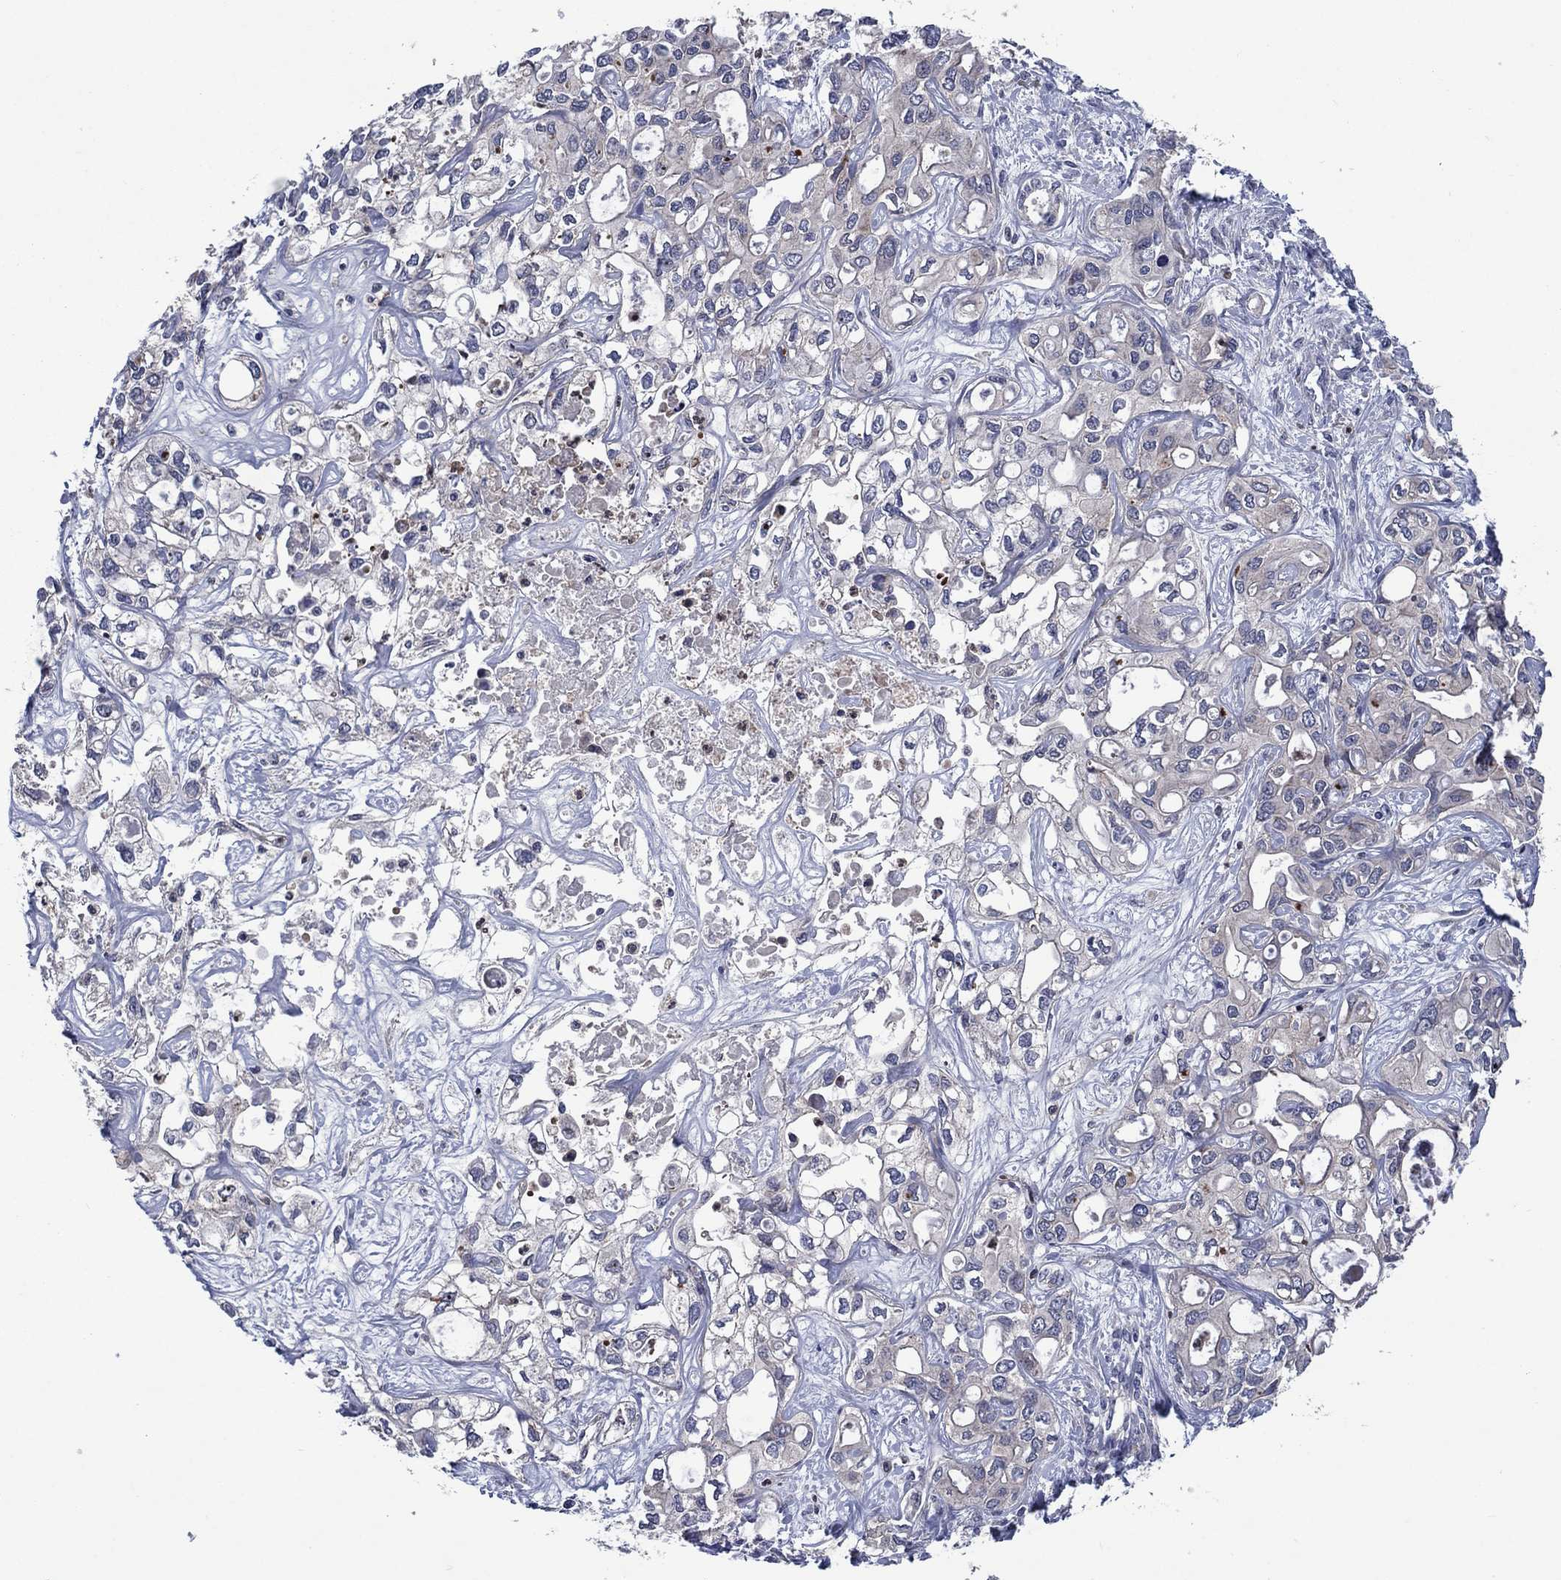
{"staining": {"intensity": "negative", "quantity": "none", "location": "none"}, "tissue": "liver cancer", "cell_type": "Tumor cells", "image_type": "cancer", "snomed": [{"axis": "morphology", "description": "Cholangiocarcinoma"}, {"axis": "topography", "description": "Liver"}], "caption": "Tumor cells show no significant protein staining in cholangiocarcinoma (liver).", "gene": "MSRB1", "patient": {"sex": "female", "age": 64}}